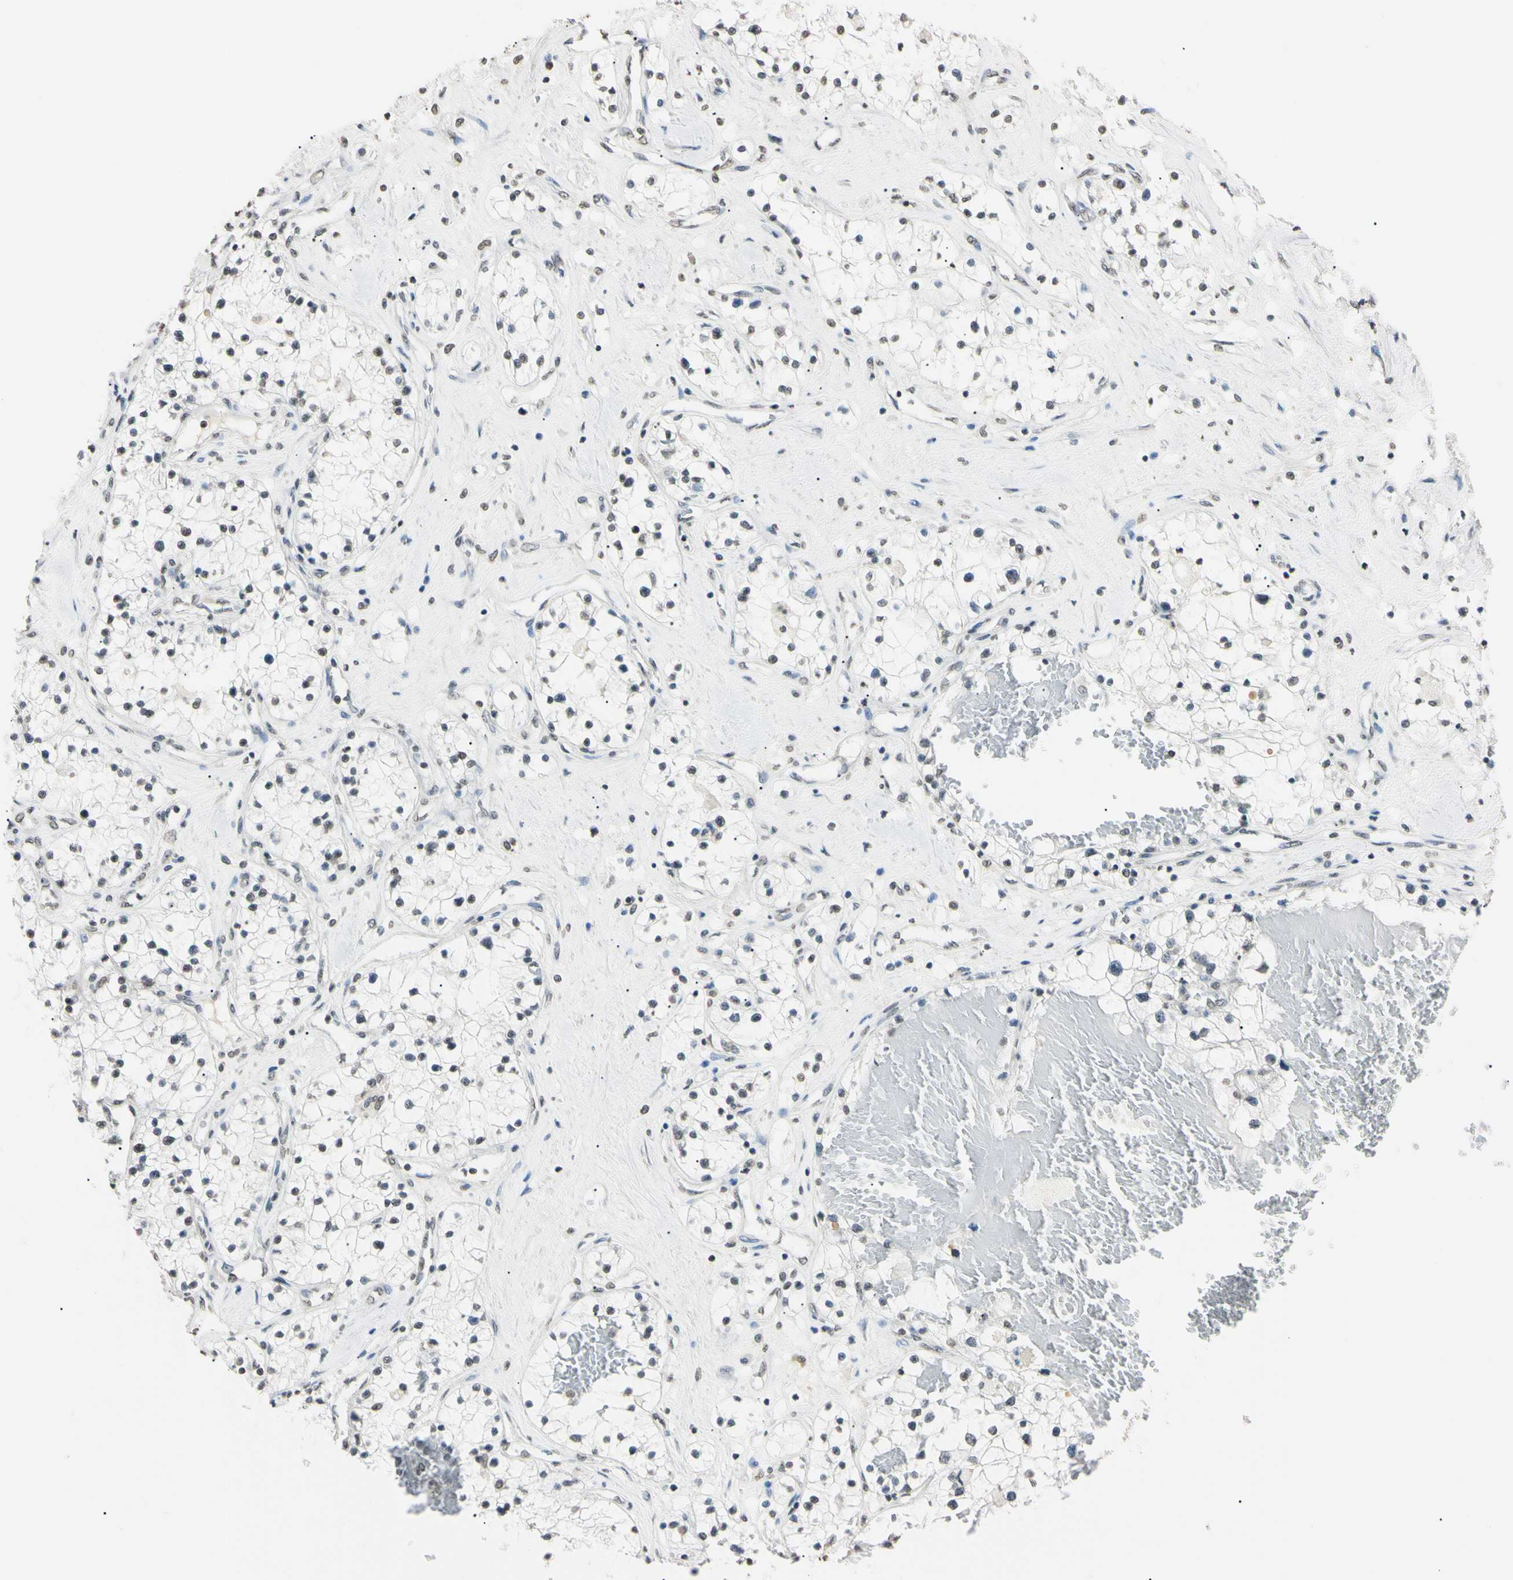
{"staining": {"intensity": "weak", "quantity": "25%-75%", "location": "nuclear"}, "tissue": "renal cancer", "cell_type": "Tumor cells", "image_type": "cancer", "snomed": [{"axis": "morphology", "description": "Adenocarcinoma, NOS"}, {"axis": "topography", "description": "Kidney"}], "caption": "Weak nuclear positivity is appreciated in approximately 25%-75% of tumor cells in renal cancer (adenocarcinoma). The protein is stained brown, and the nuclei are stained in blue (DAB (3,3'-diaminobenzidine) IHC with brightfield microscopy, high magnification).", "gene": "CDC45", "patient": {"sex": "male", "age": 68}}